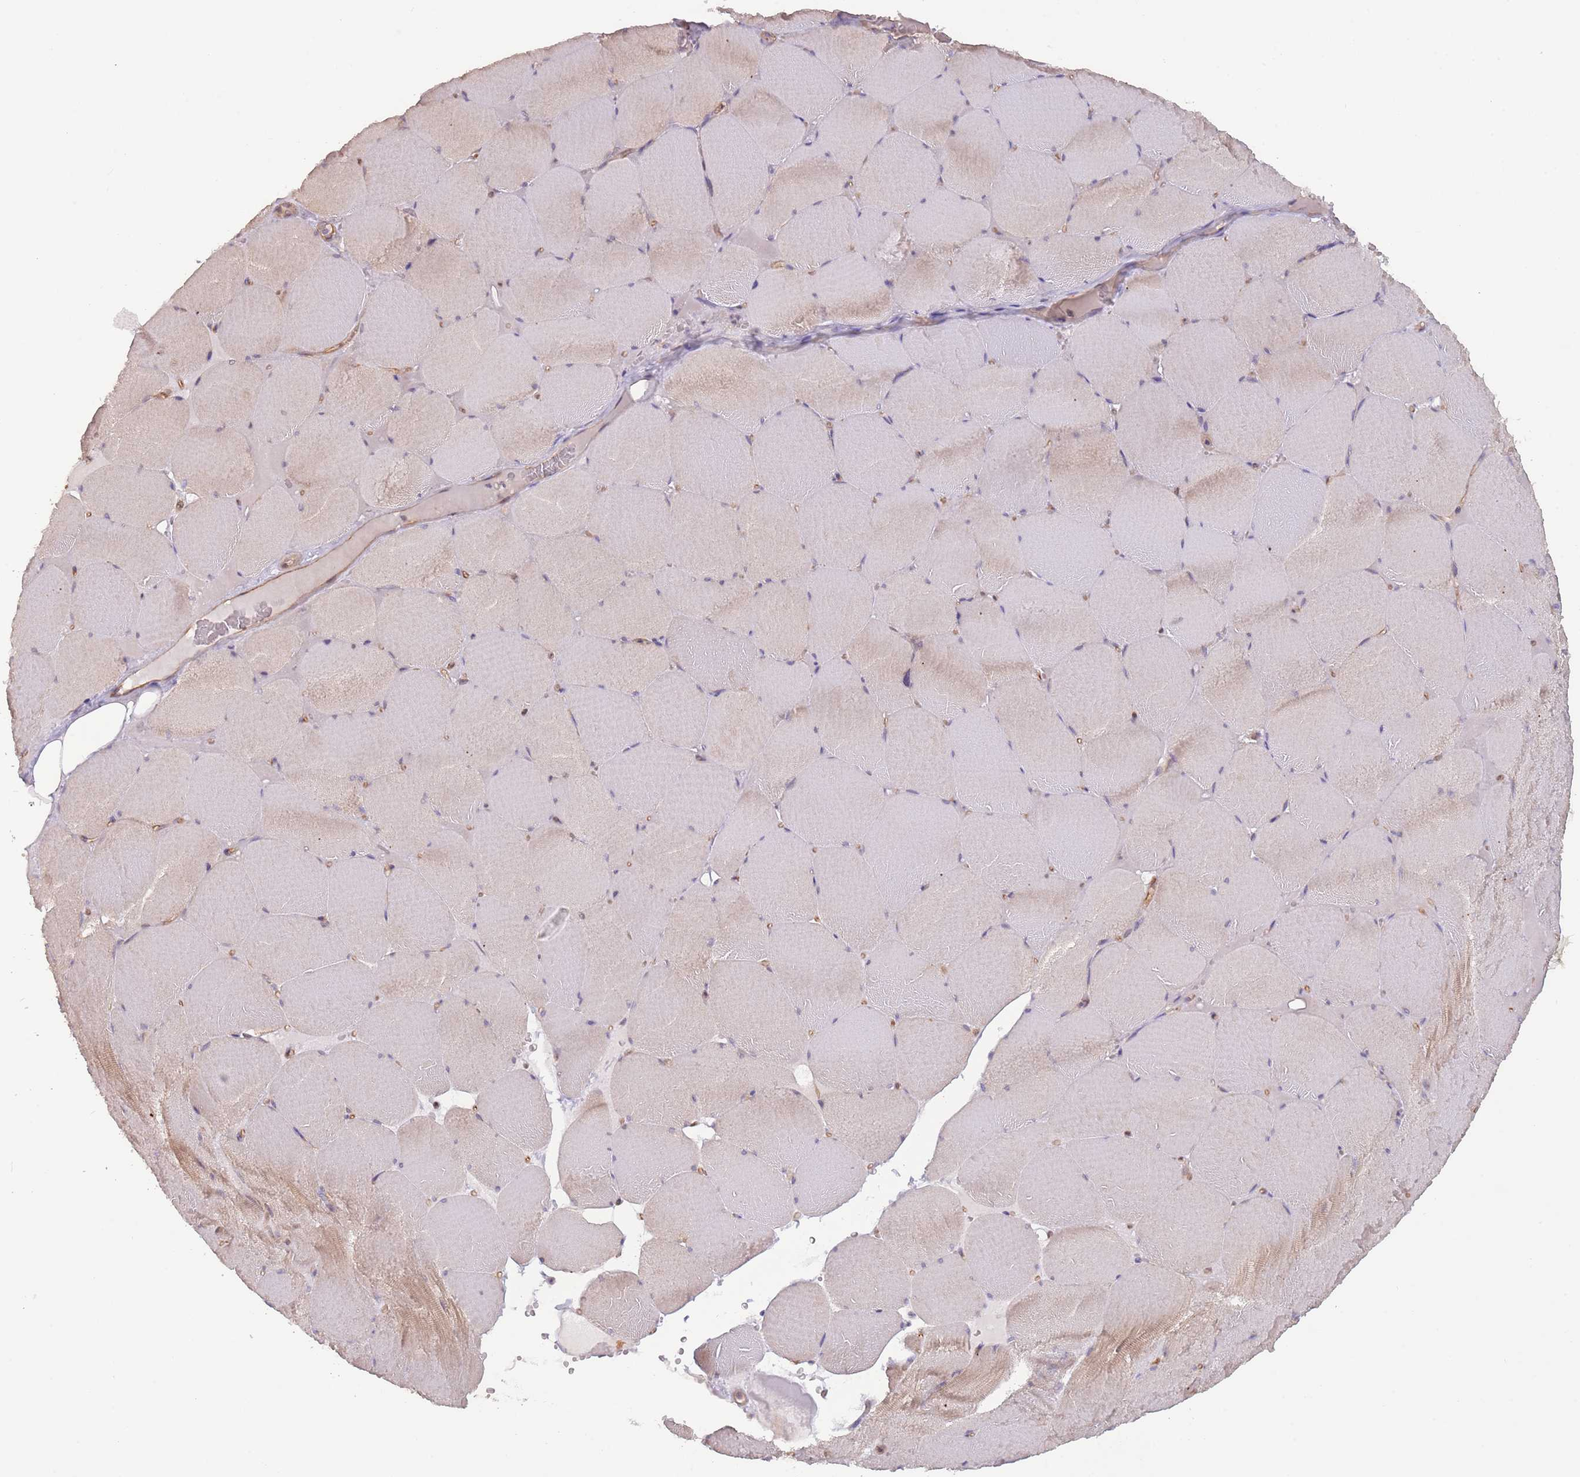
{"staining": {"intensity": "moderate", "quantity": "25%-75%", "location": "cytoplasmic/membranous"}, "tissue": "skeletal muscle", "cell_type": "Myocytes", "image_type": "normal", "snomed": [{"axis": "morphology", "description": "Normal tissue, NOS"}, {"axis": "topography", "description": "Skeletal muscle"}, {"axis": "topography", "description": "Head-Neck"}], "caption": "The image demonstrates a brown stain indicating the presence of a protein in the cytoplasmic/membranous of myocytes in skeletal muscle. The staining is performed using DAB brown chromogen to label protein expression. The nuclei are counter-stained blue using hematoxylin.", "gene": "LDHD", "patient": {"sex": "male", "age": 66}}